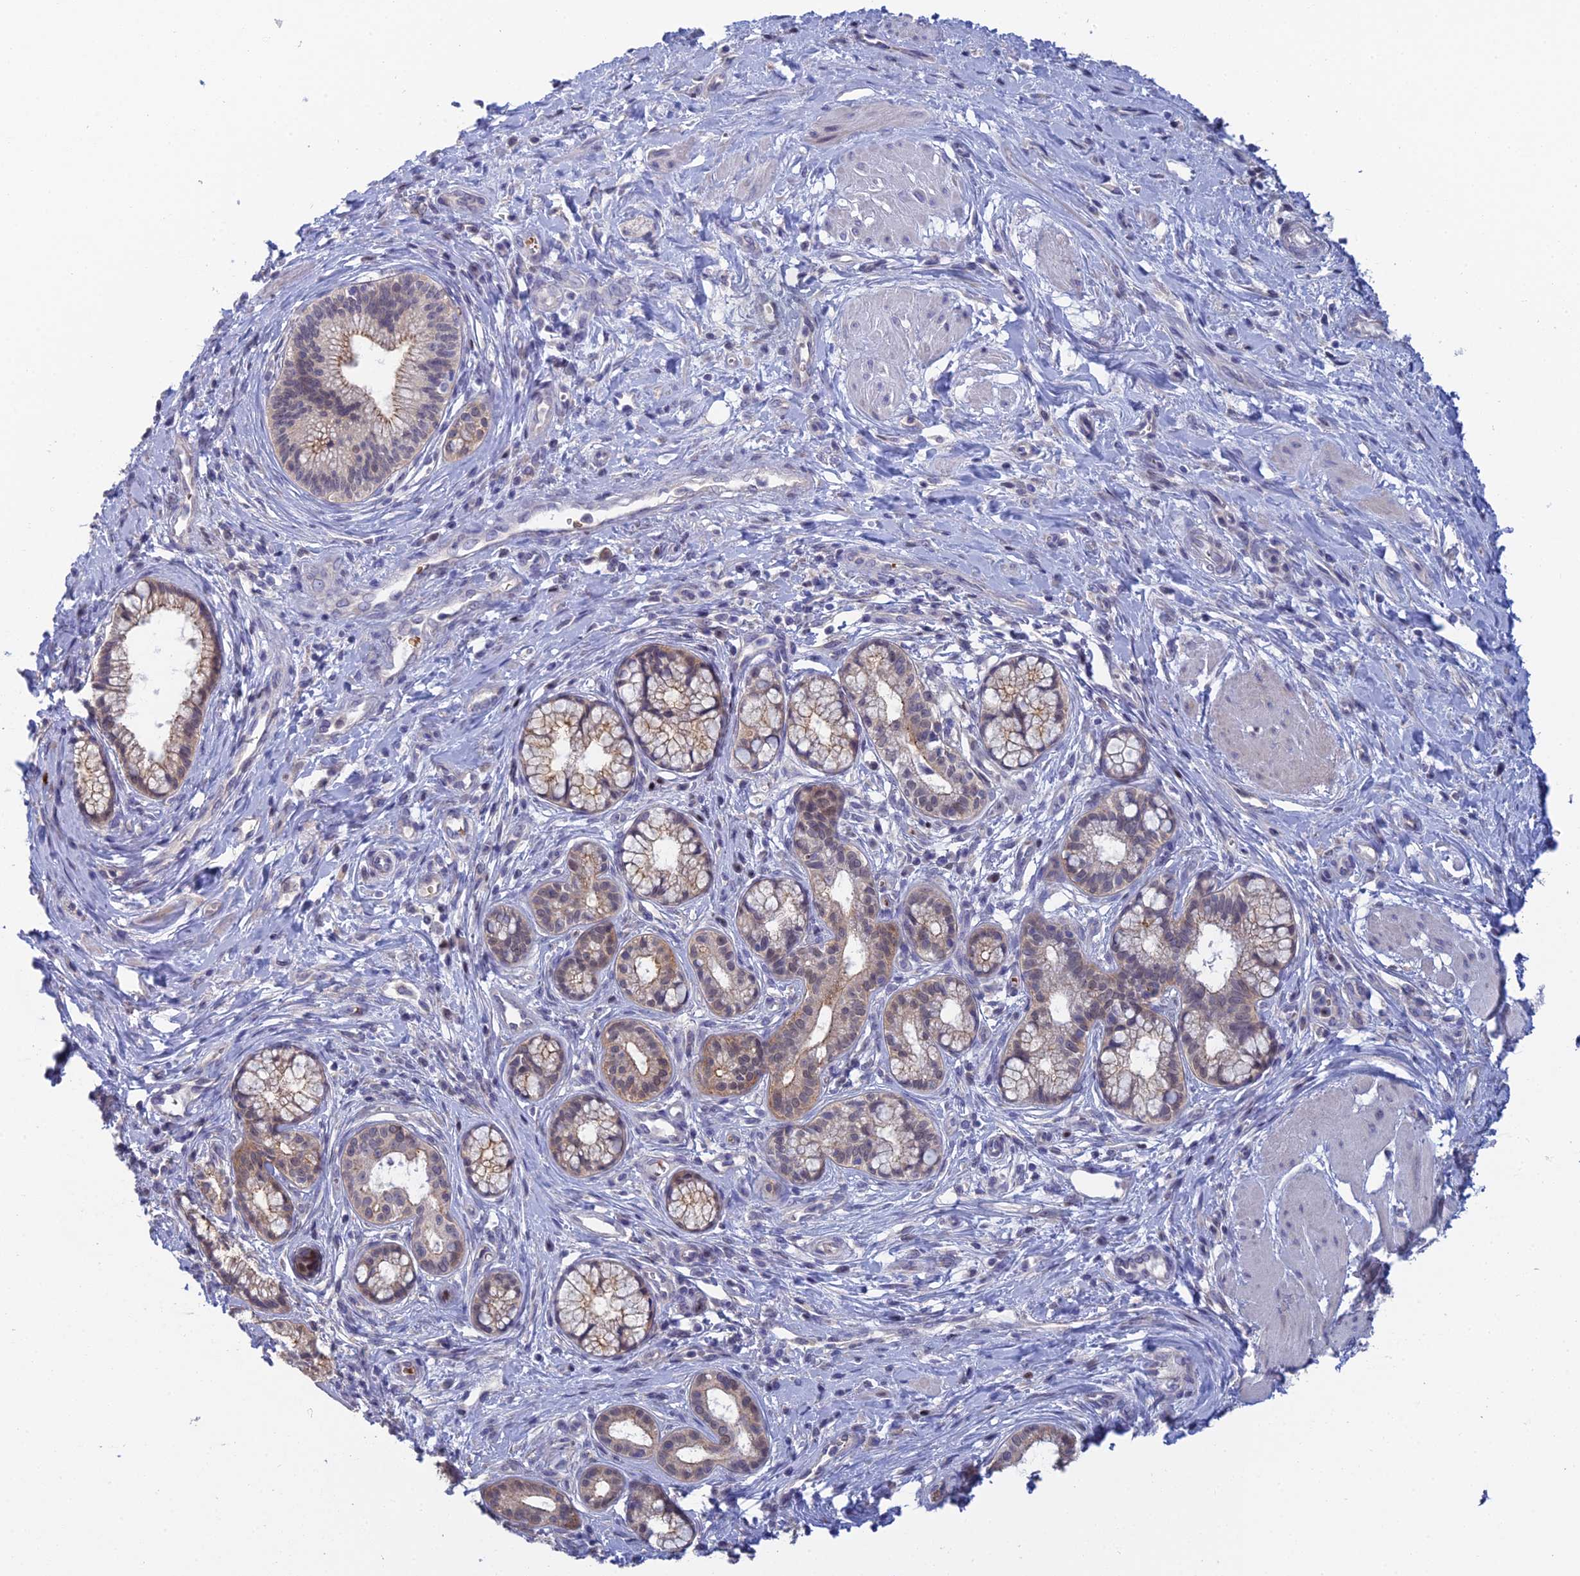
{"staining": {"intensity": "weak", "quantity": "25%-75%", "location": "cytoplasmic/membranous,nuclear"}, "tissue": "pancreatic cancer", "cell_type": "Tumor cells", "image_type": "cancer", "snomed": [{"axis": "morphology", "description": "Adenocarcinoma, NOS"}, {"axis": "topography", "description": "Pancreas"}], "caption": "Pancreatic cancer was stained to show a protein in brown. There is low levels of weak cytoplasmic/membranous and nuclear staining in approximately 25%-75% of tumor cells.", "gene": "GIPC1", "patient": {"sex": "male", "age": 72}}